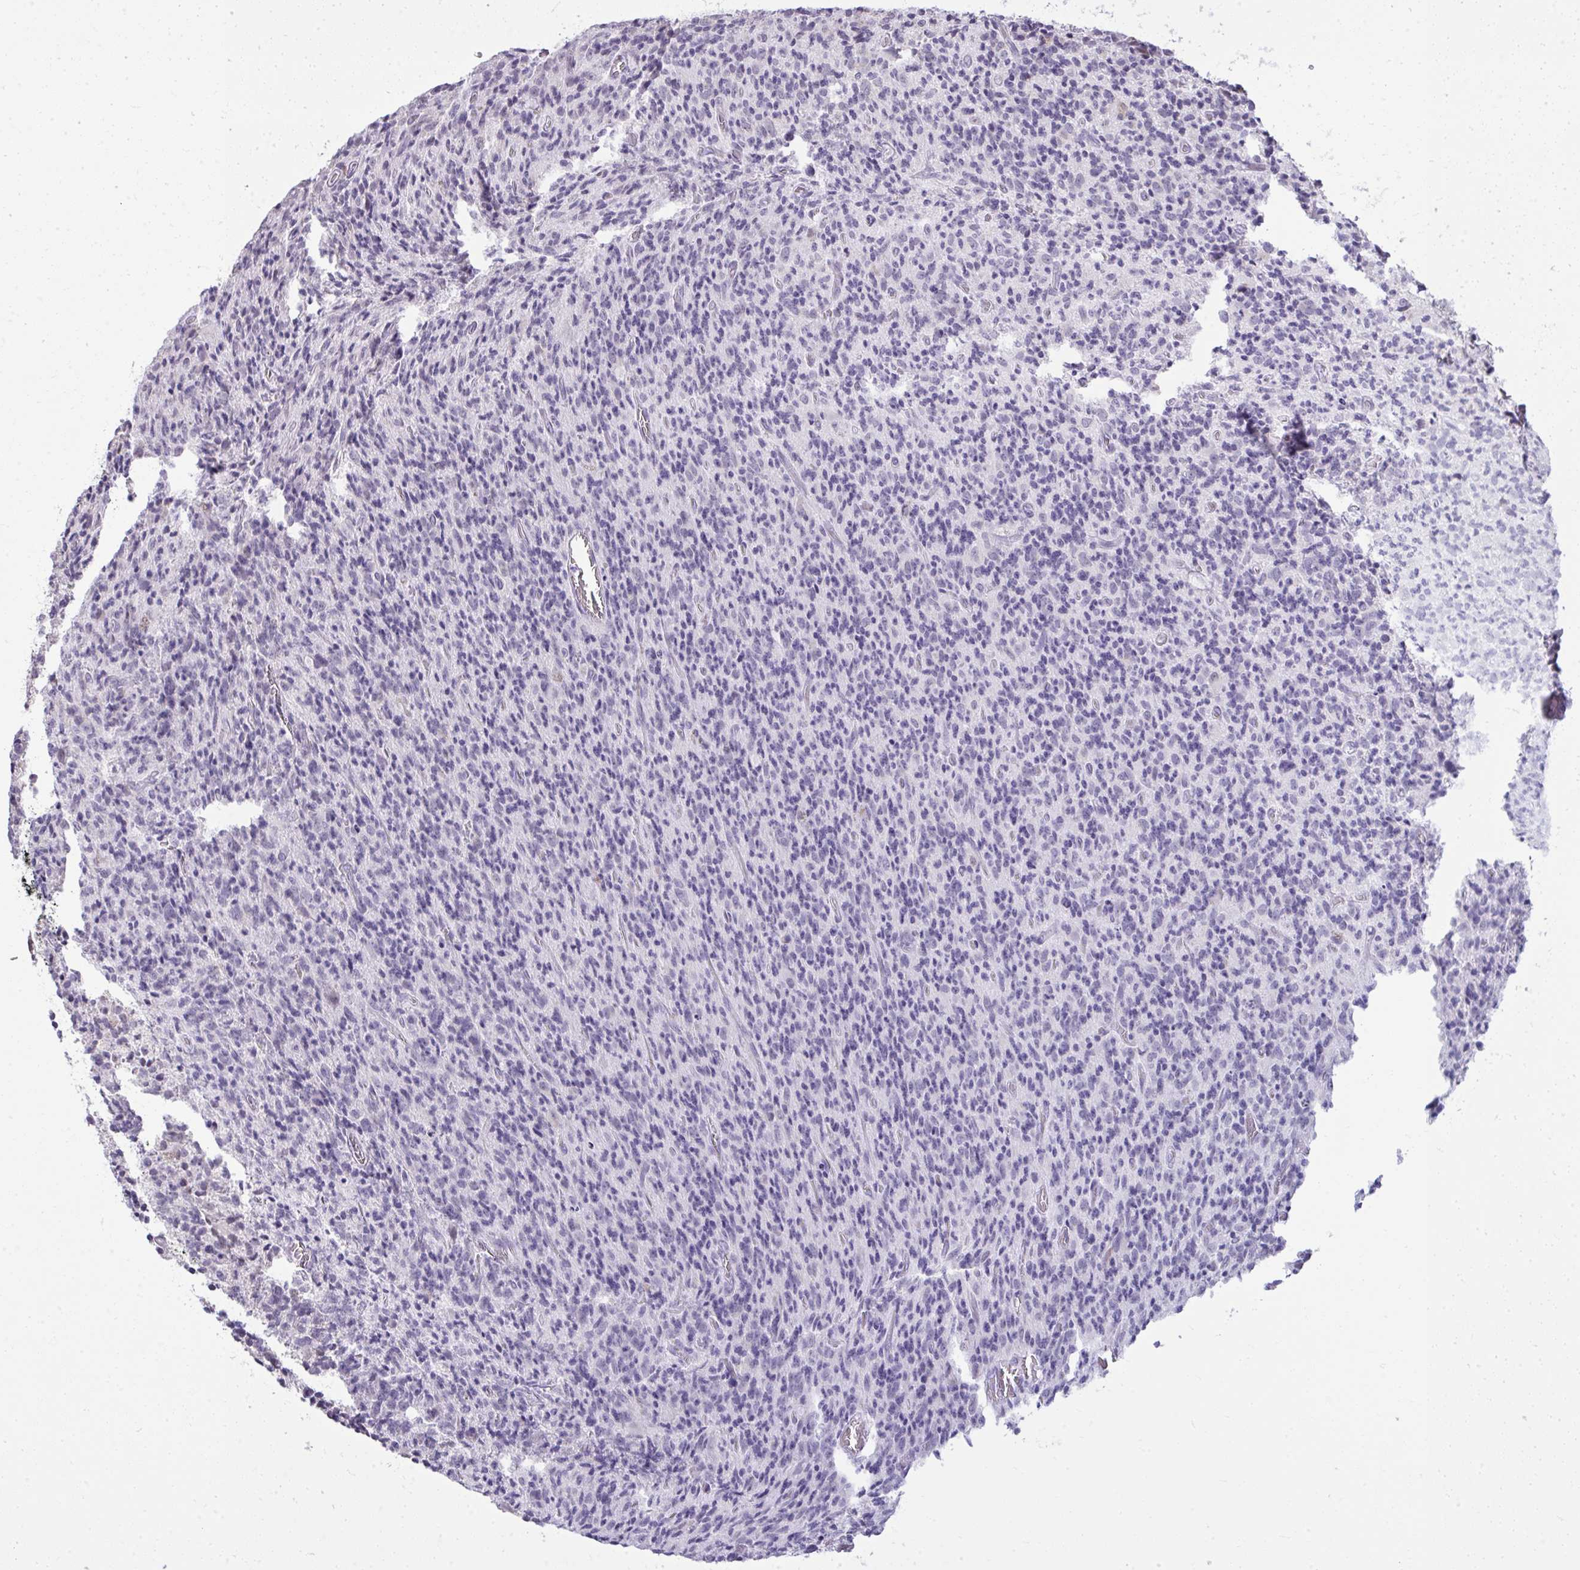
{"staining": {"intensity": "negative", "quantity": "none", "location": "none"}, "tissue": "glioma", "cell_type": "Tumor cells", "image_type": "cancer", "snomed": [{"axis": "morphology", "description": "Glioma, malignant, High grade"}, {"axis": "topography", "description": "Brain"}], "caption": "IHC of human malignant high-grade glioma demonstrates no expression in tumor cells. Brightfield microscopy of immunohistochemistry (IHC) stained with DAB (3,3'-diaminobenzidine) (brown) and hematoxylin (blue), captured at high magnification.", "gene": "NPPA", "patient": {"sex": "male", "age": 76}}